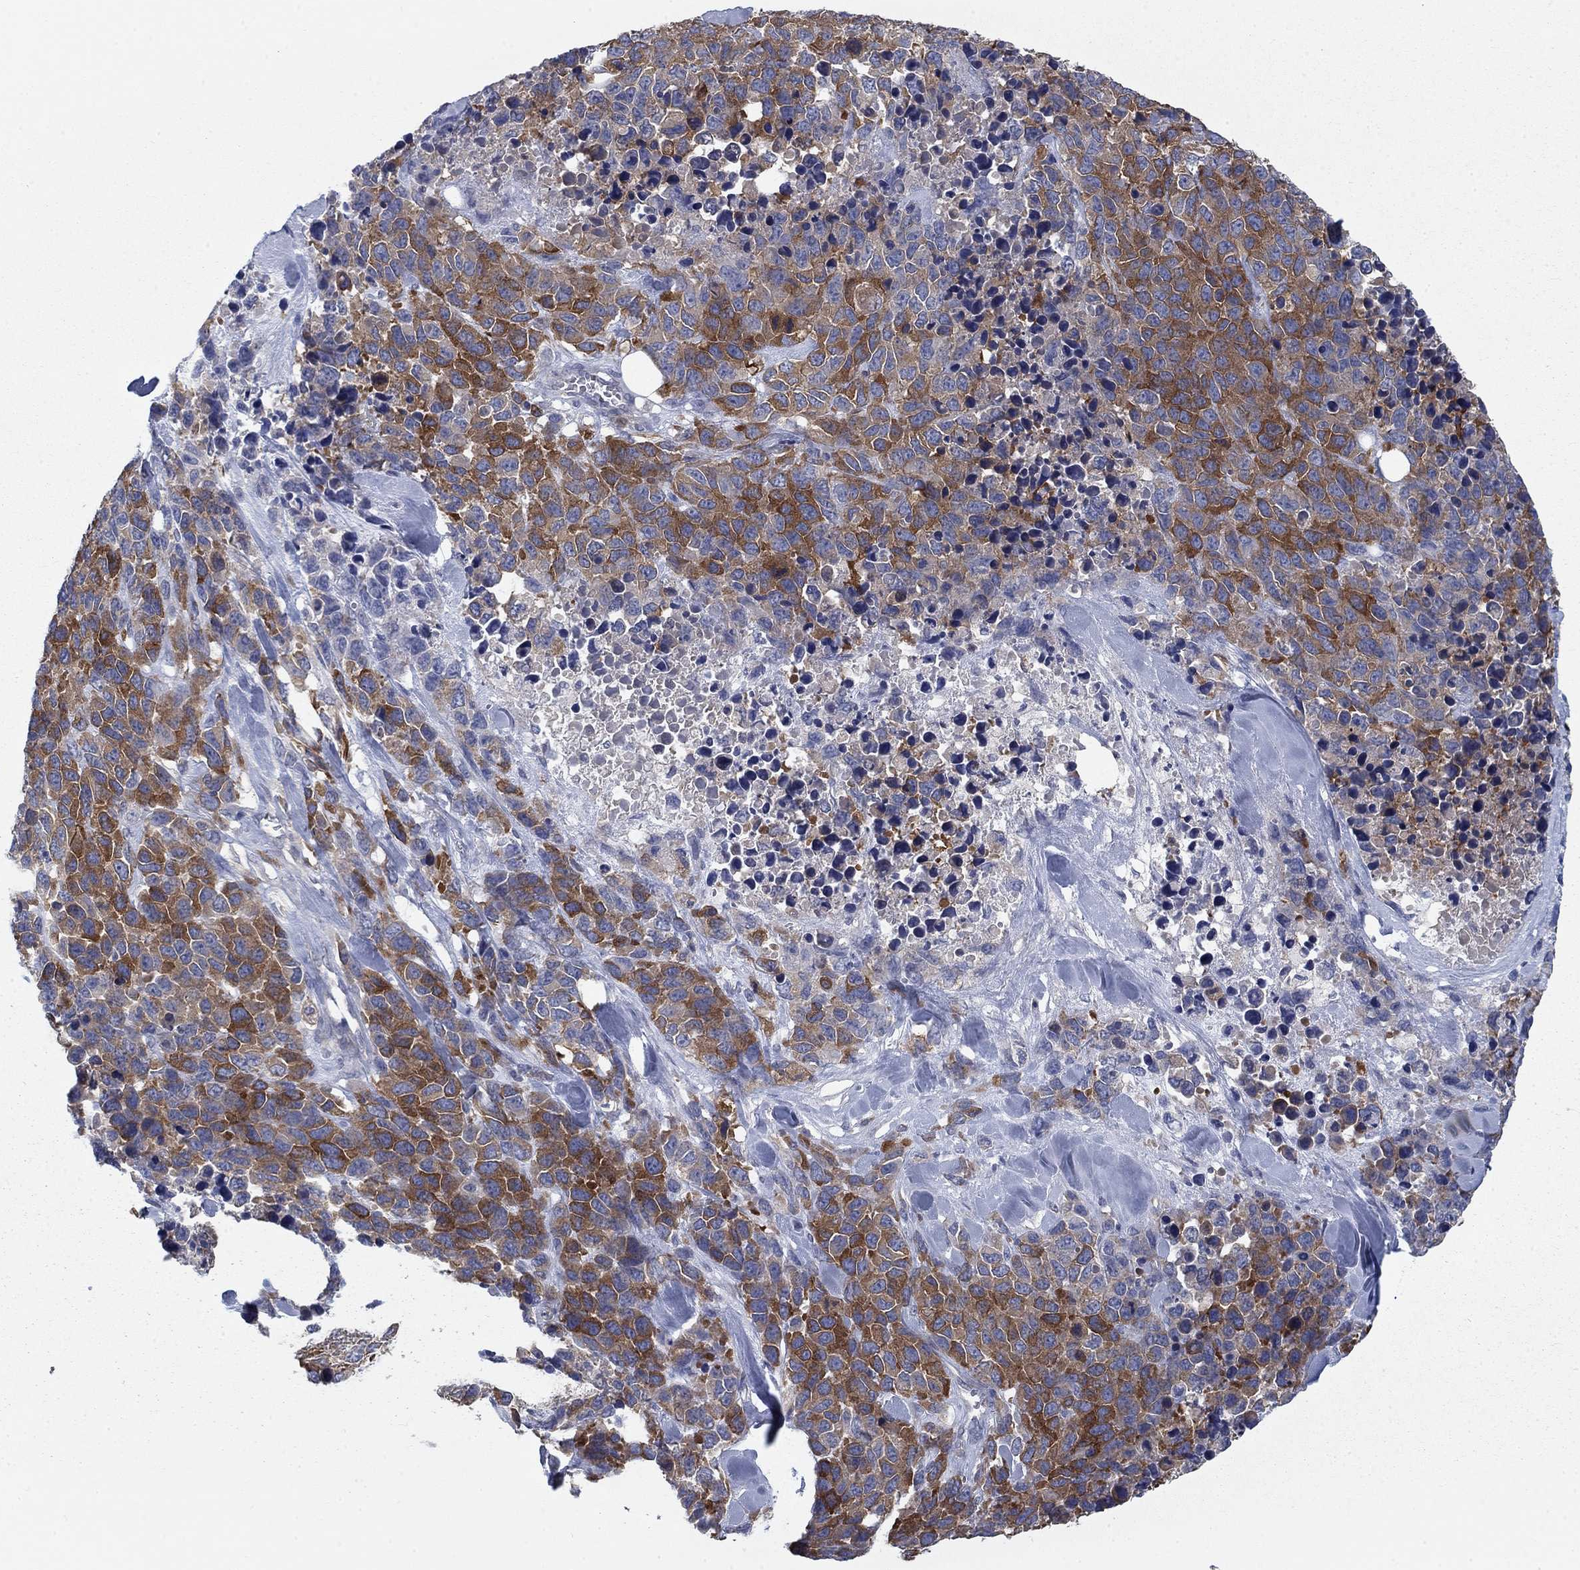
{"staining": {"intensity": "moderate", "quantity": ">75%", "location": "cytoplasmic/membranous"}, "tissue": "melanoma", "cell_type": "Tumor cells", "image_type": "cancer", "snomed": [{"axis": "morphology", "description": "Malignant melanoma, Metastatic site"}, {"axis": "topography", "description": "Skin"}], "caption": "Tumor cells show medium levels of moderate cytoplasmic/membranous positivity in about >75% of cells in melanoma.", "gene": "KIF15", "patient": {"sex": "male", "age": 84}}